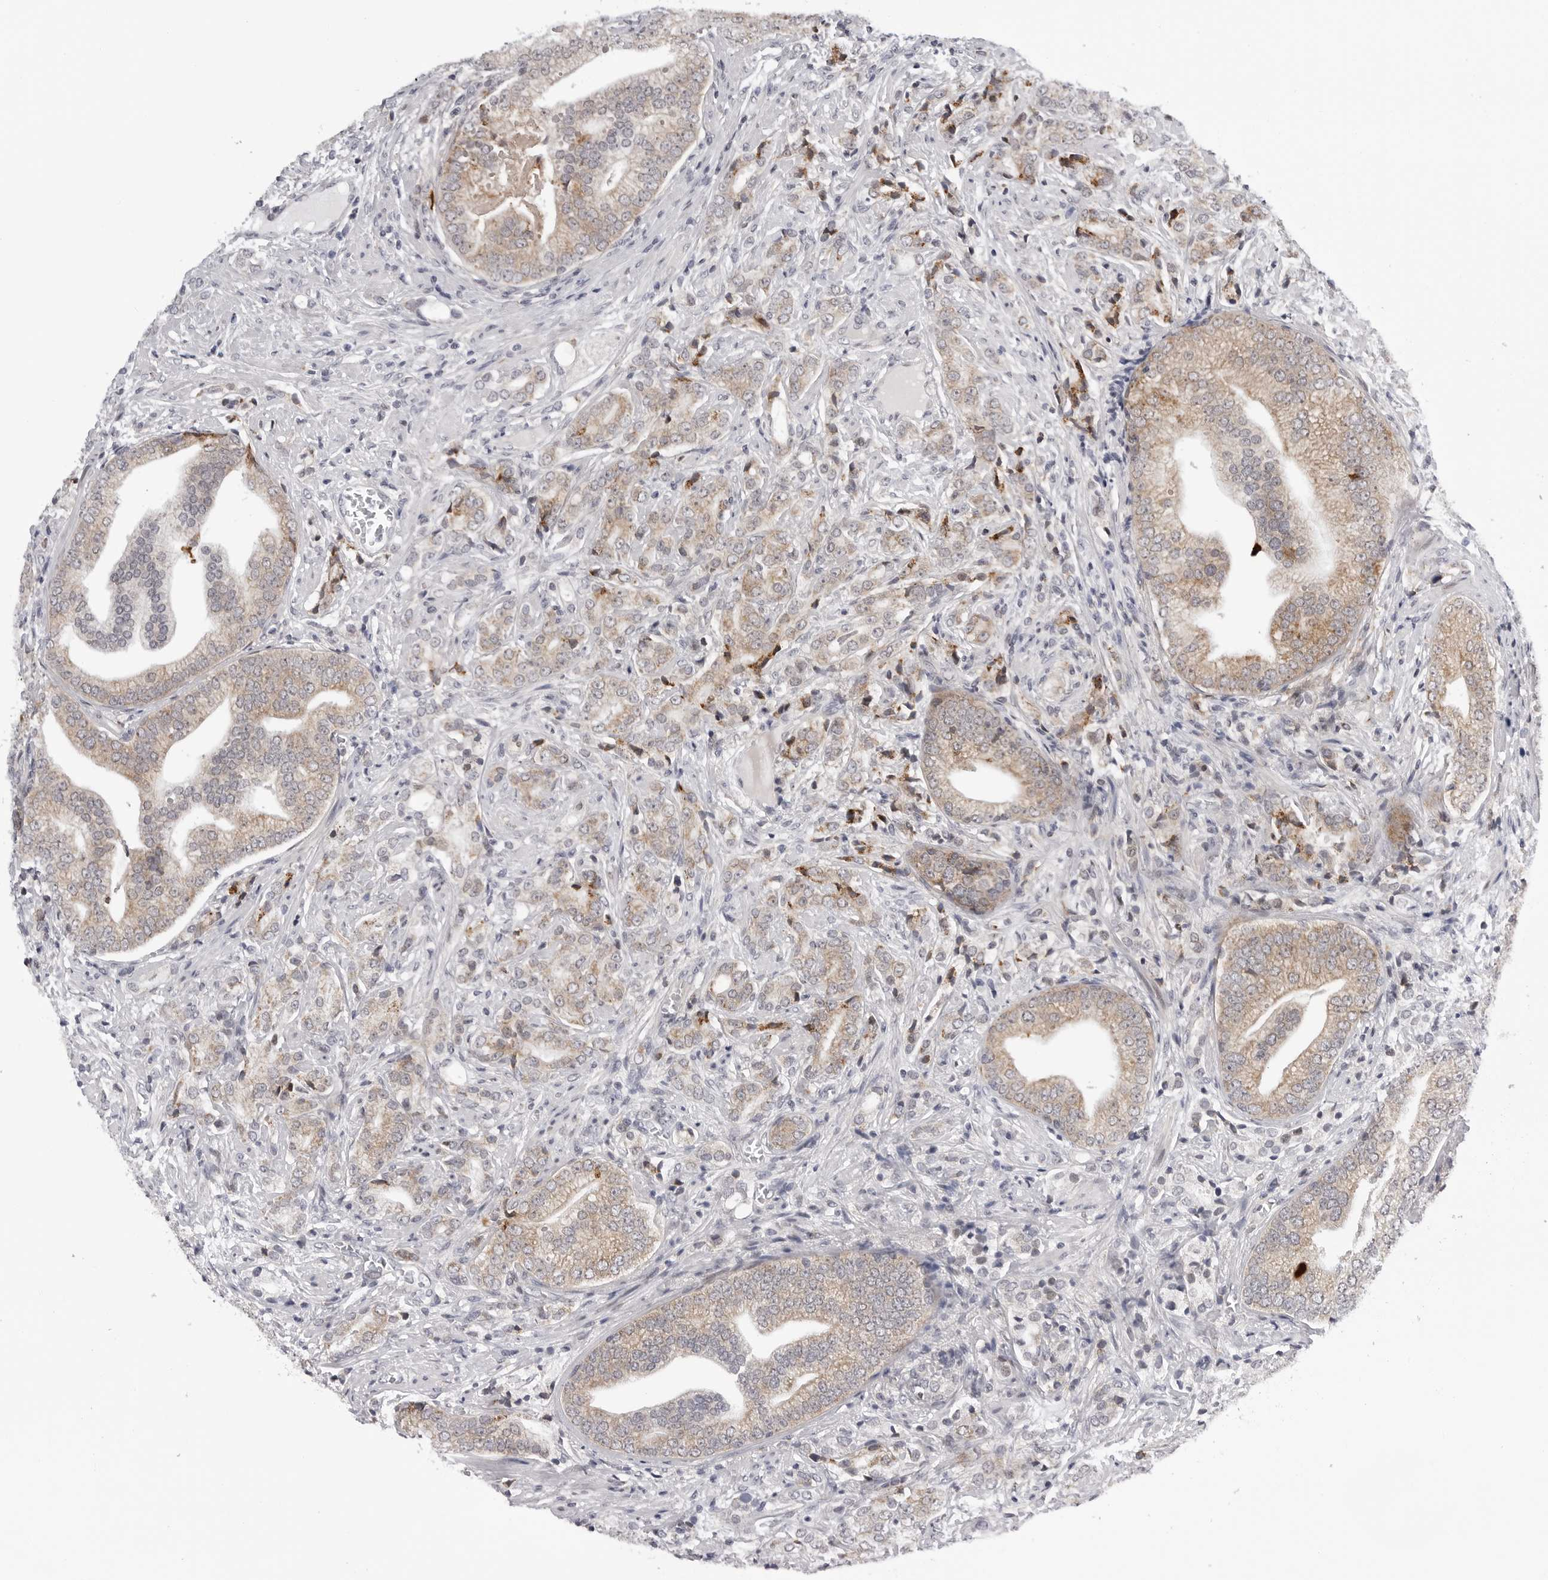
{"staining": {"intensity": "weak", "quantity": ">75%", "location": "cytoplasmic/membranous"}, "tissue": "prostate cancer", "cell_type": "Tumor cells", "image_type": "cancer", "snomed": [{"axis": "morphology", "description": "Adenocarcinoma, High grade"}, {"axis": "topography", "description": "Prostate"}], "caption": "High-grade adenocarcinoma (prostate) stained with a brown dye exhibits weak cytoplasmic/membranous positive expression in approximately >75% of tumor cells.", "gene": "CDK20", "patient": {"sex": "male", "age": 57}}